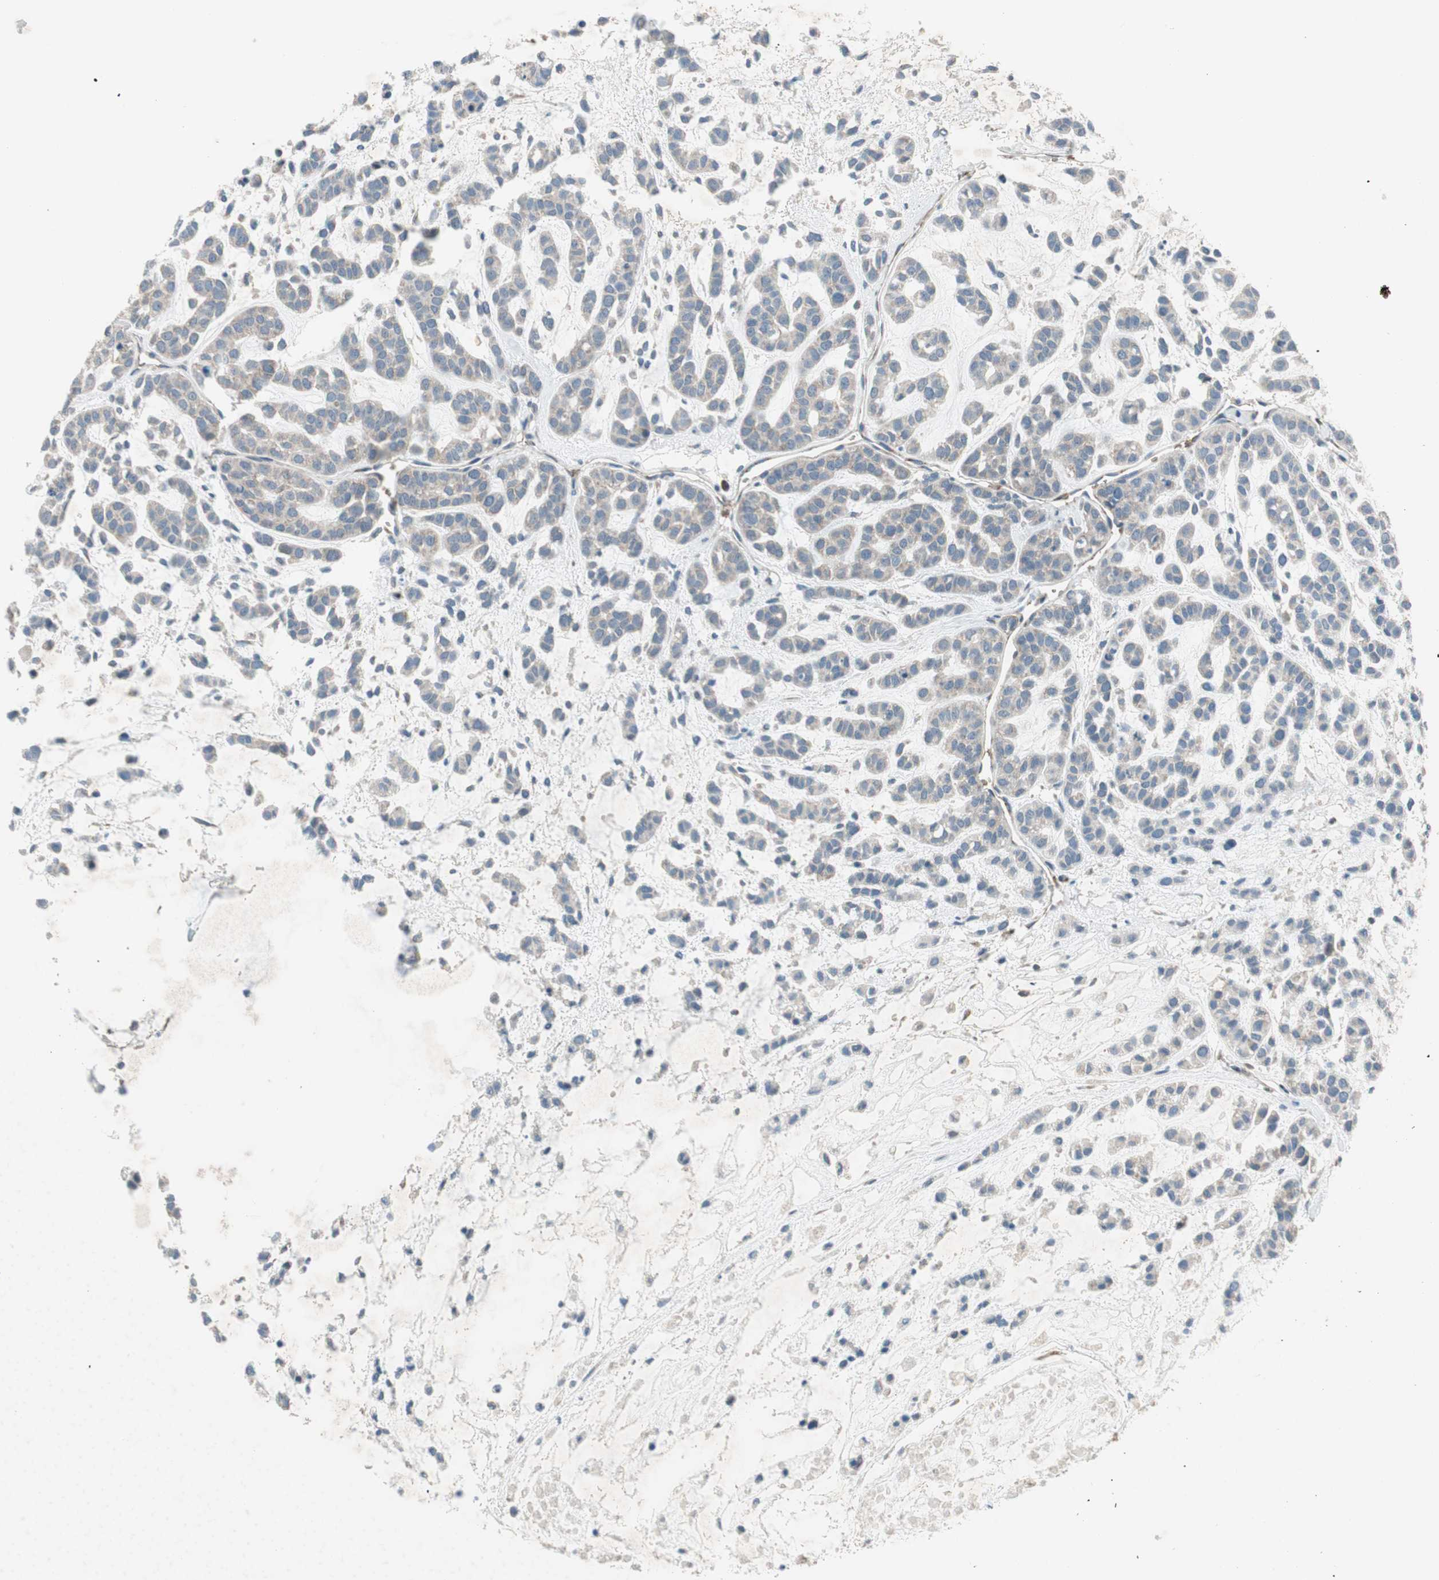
{"staining": {"intensity": "weak", "quantity": "25%-75%", "location": "cytoplasmic/membranous"}, "tissue": "head and neck cancer", "cell_type": "Tumor cells", "image_type": "cancer", "snomed": [{"axis": "morphology", "description": "Adenocarcinoma, NOS"}, {"axis": "morphology", "description": "Adenoma, NOS"}, {"axis": "topography", "description": "Head-Neck"}], "caption": "Weak cytoplasmic/membranous protein expression is identified in approximately 25%-75% of tumor cells in head and neck cancer (adenocarcinoma).", "gene": "GYPC", "patient": {"sex": "female", "age": 55}}